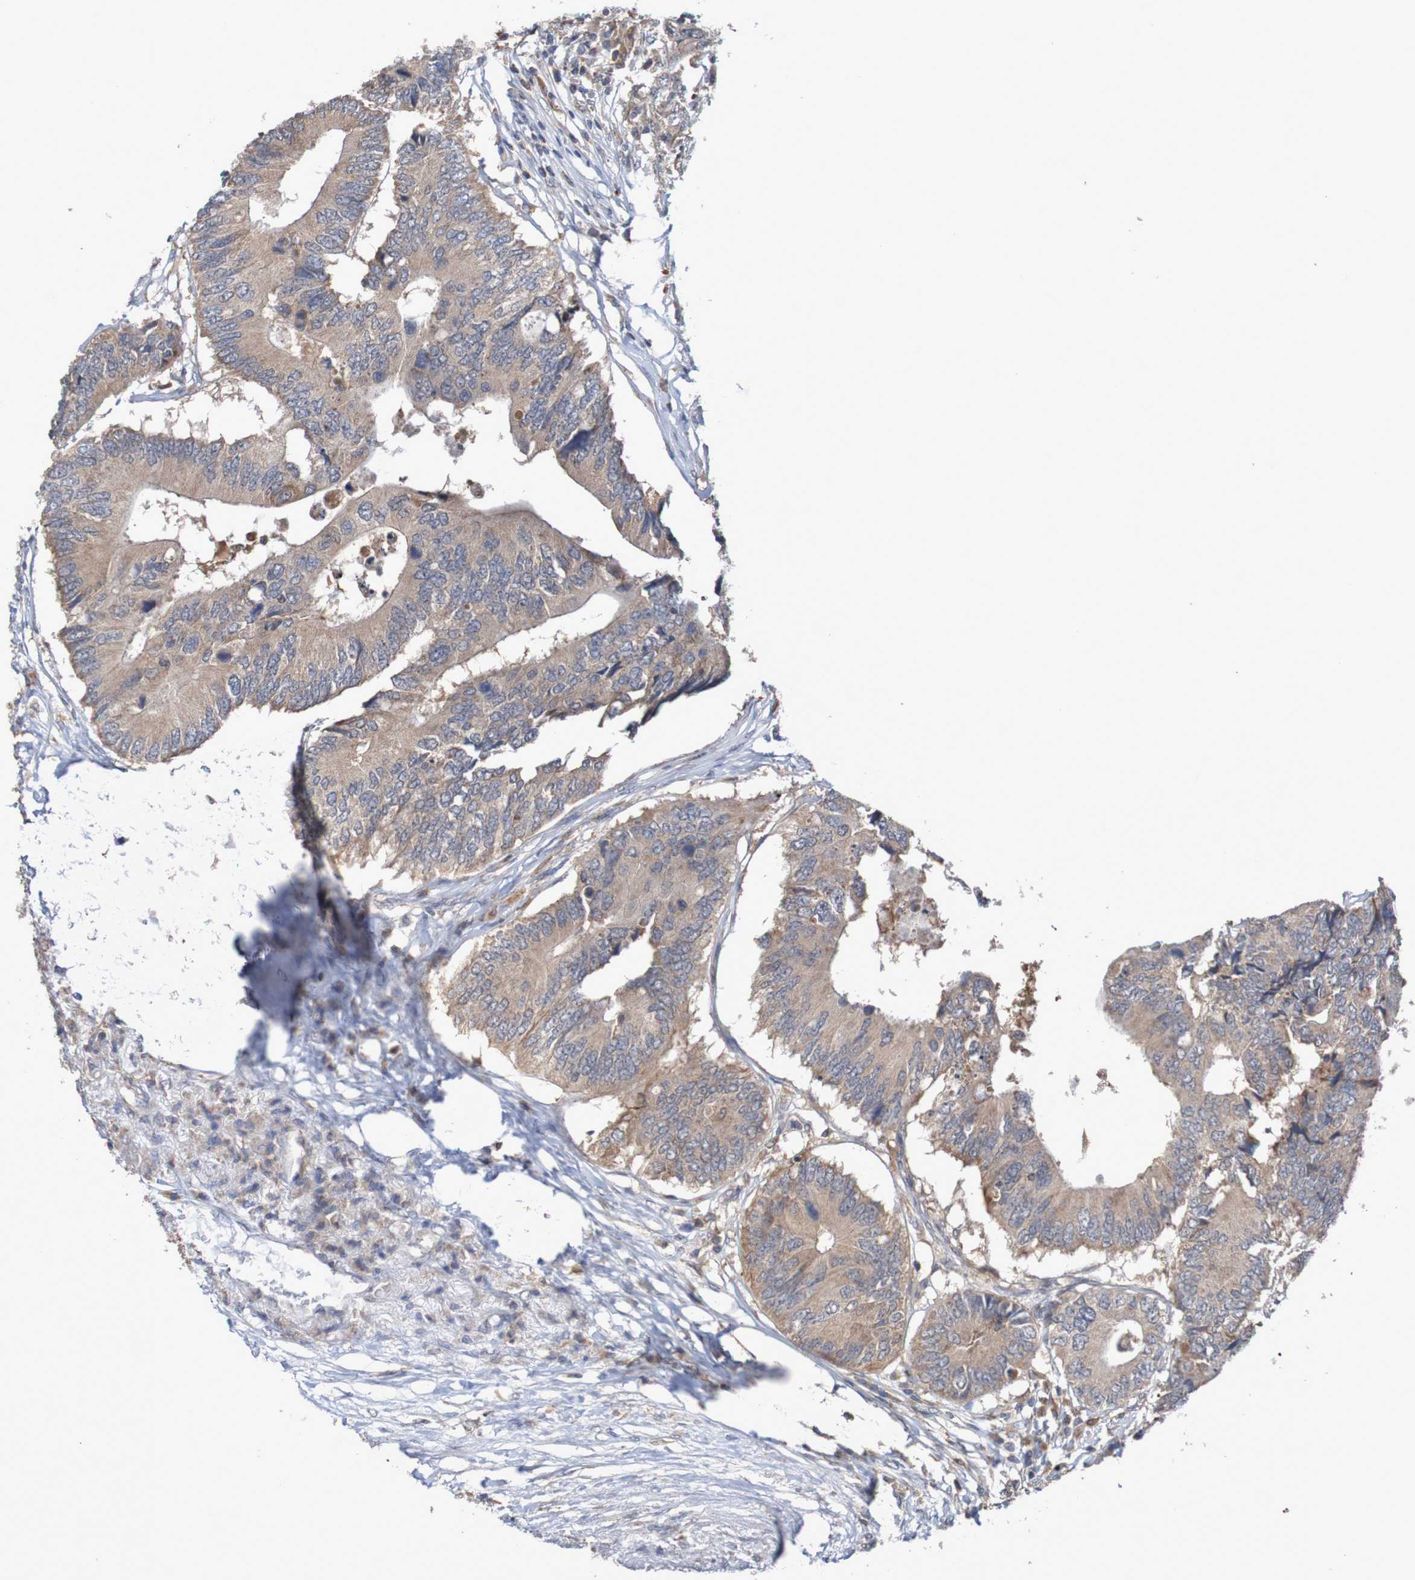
{"staining": {"intensity": "weak", "quantity": ">75%", "location": "cytoplasmic/membranous"}, "tissue": "colorectal cancer", "cell_type": "Tumor cells", "image_type": "cancer", "snomed": [{"axis": "morphology", "description": "Adenocarcinoma, NOS"}, {"axis": "topography", "description": "Colon"}], "caption": "IHC histopathology image of human adenocarcinoma (colorectal) stained for a protein (brown), which demonstrates low levels of weak cytoplasmic/membranous expression in about >75% of tumor cells.", "gene": "C3orf18", "patient": {"sex": "male", "age": 71}}